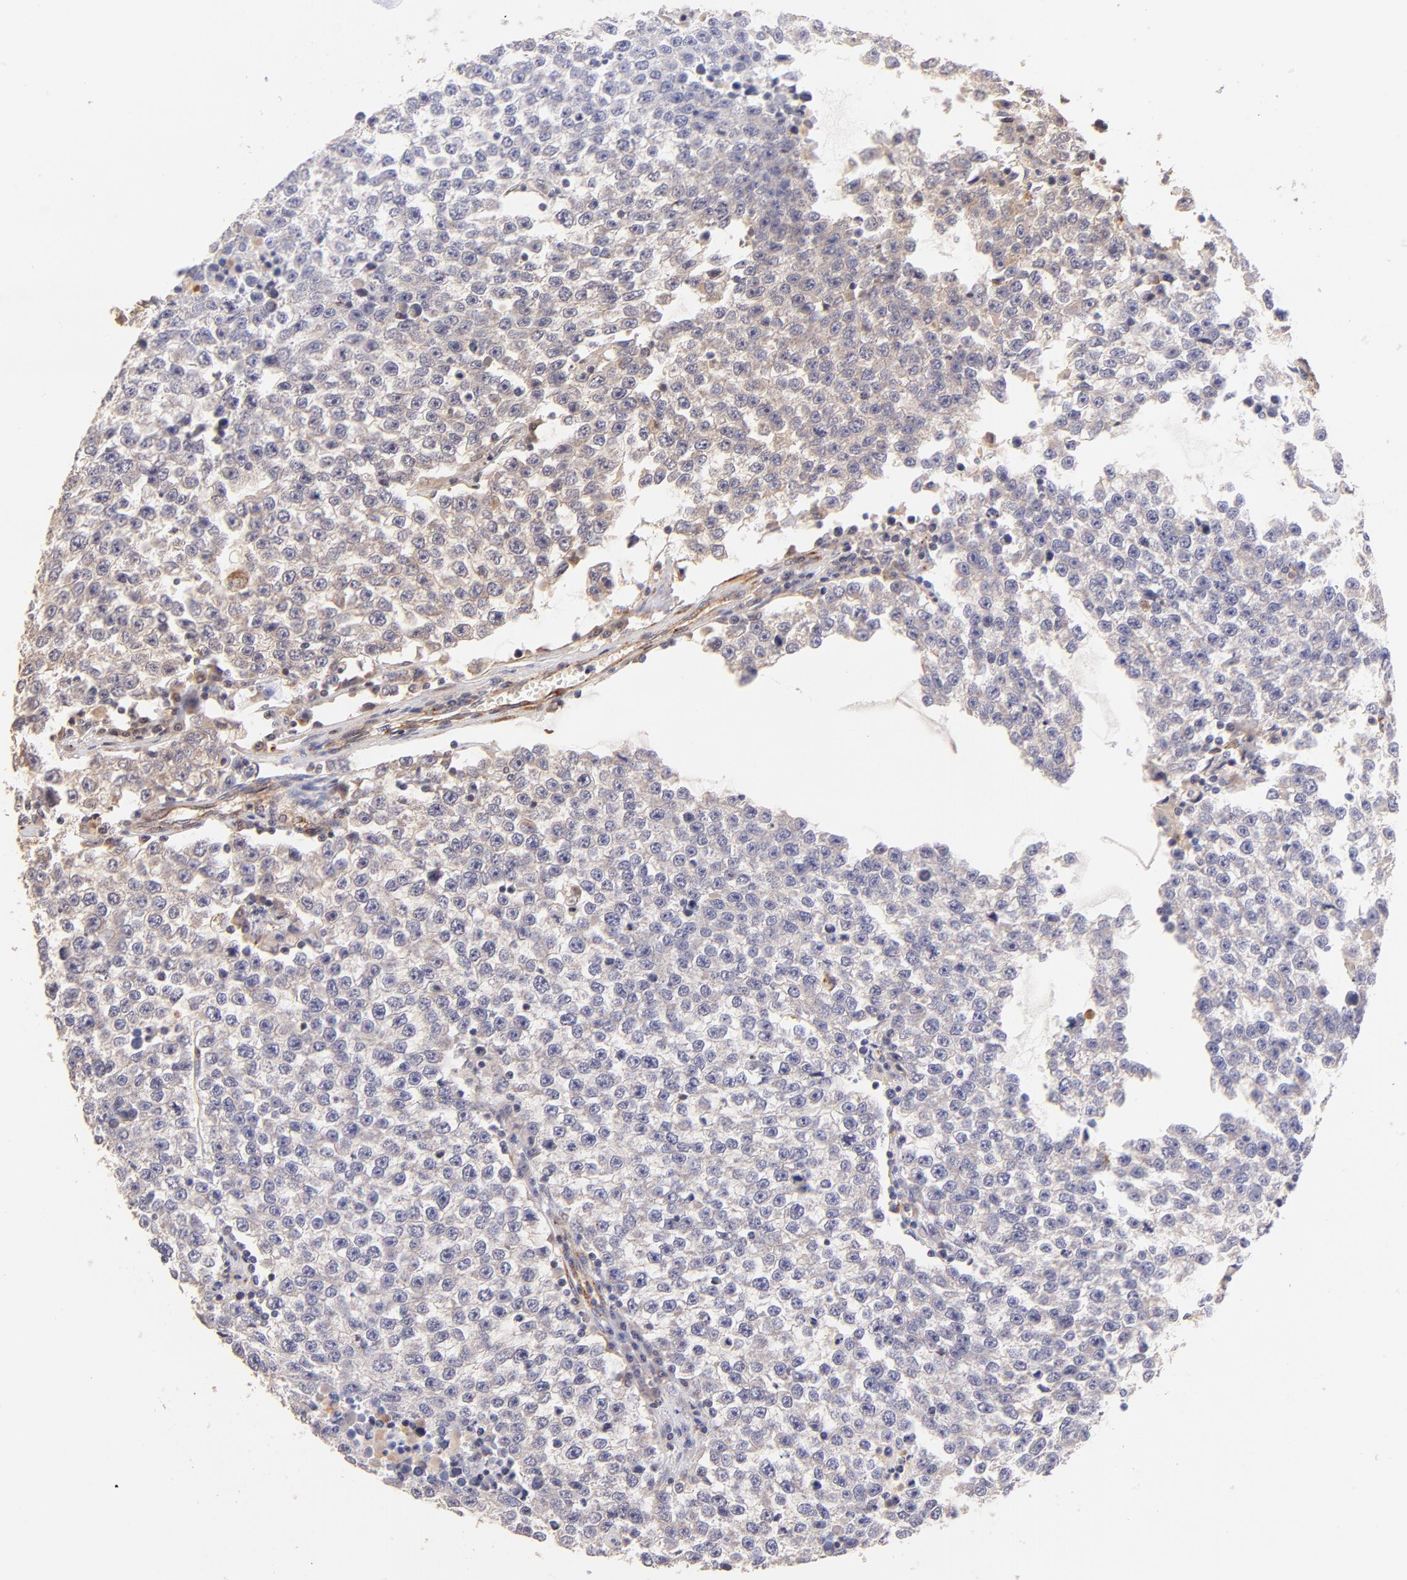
{"staining": {"intensity": "negative", "quantity": "none", "location": "none"}, "tissue": "testis cancer", "cell_type": "Tumor cells", "image_type": "cancer", "snomed": [{"axis": "morphology", "description": "Seminoma, NOS"}, {"axis": "topography", "description": "Testis"}], "caption": "Tumor cells show no significant protein expression in seminoma (testis).", "gene": "SPARC", "patient": {"sex": "male", "age": 36}}